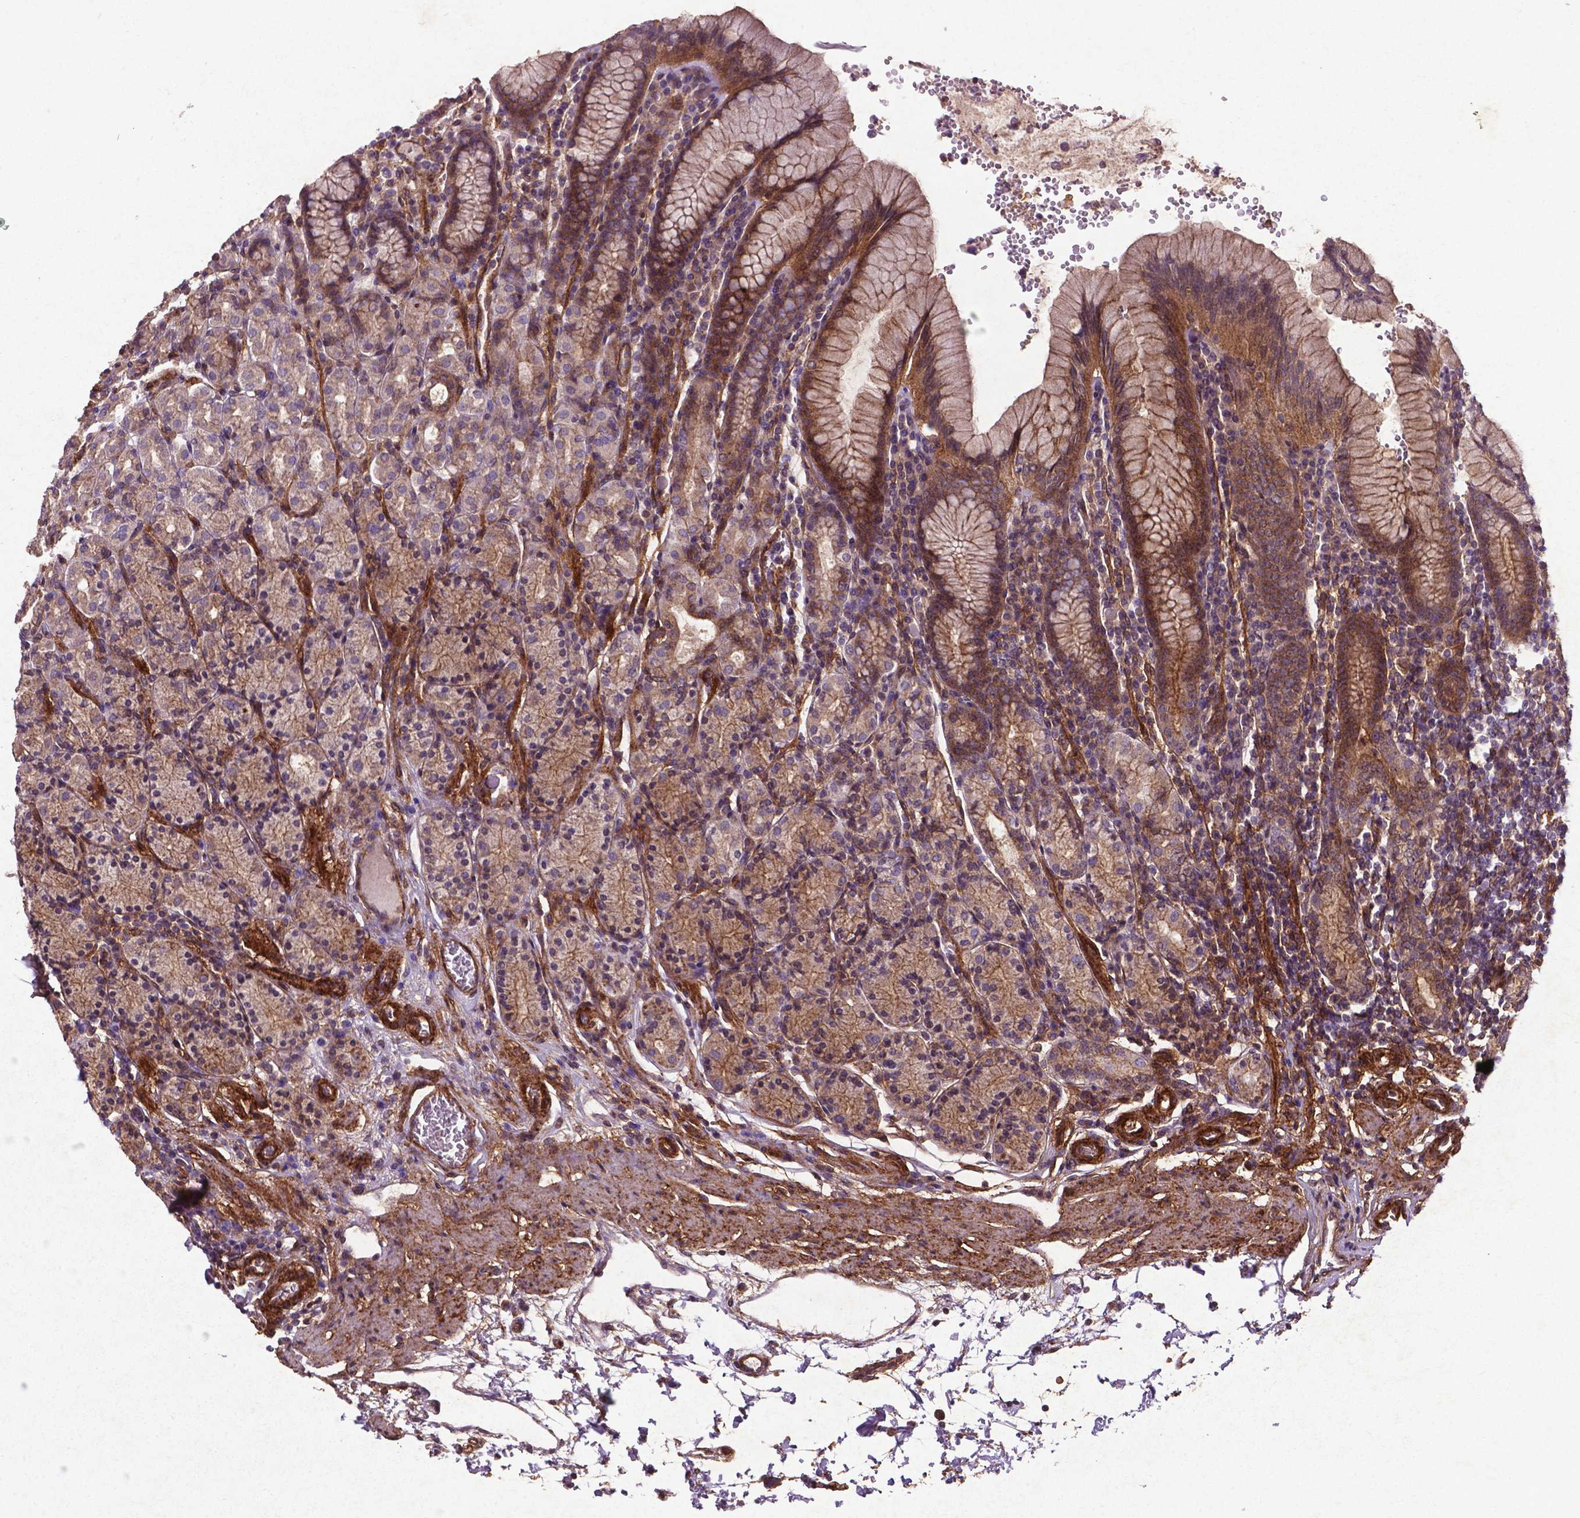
{"staining": {"intensity": "moderate", "quantity": "25%-75%", "location": "cytoplasmic/membranous"}, "tissue": "stomach", "cell_type": "Glandular cells", "image_type": "normal", "snomed": [{"axis": "morphology", "description": "Normal tissue, NOS"}, {"axis": "topography", "description": "Stomach, upper"}, {"axis": "topography", "description": "Stomach"}], "caption": "Unremarkable stomach shows moderate cytoplasmic/membranous staining in about 25%-75% of glandular cells The protein of interest is shown in brown color, while the nuclei are stained blue..", "gene": "RRAS", "patient": {"sex": "male", "age": 62}}